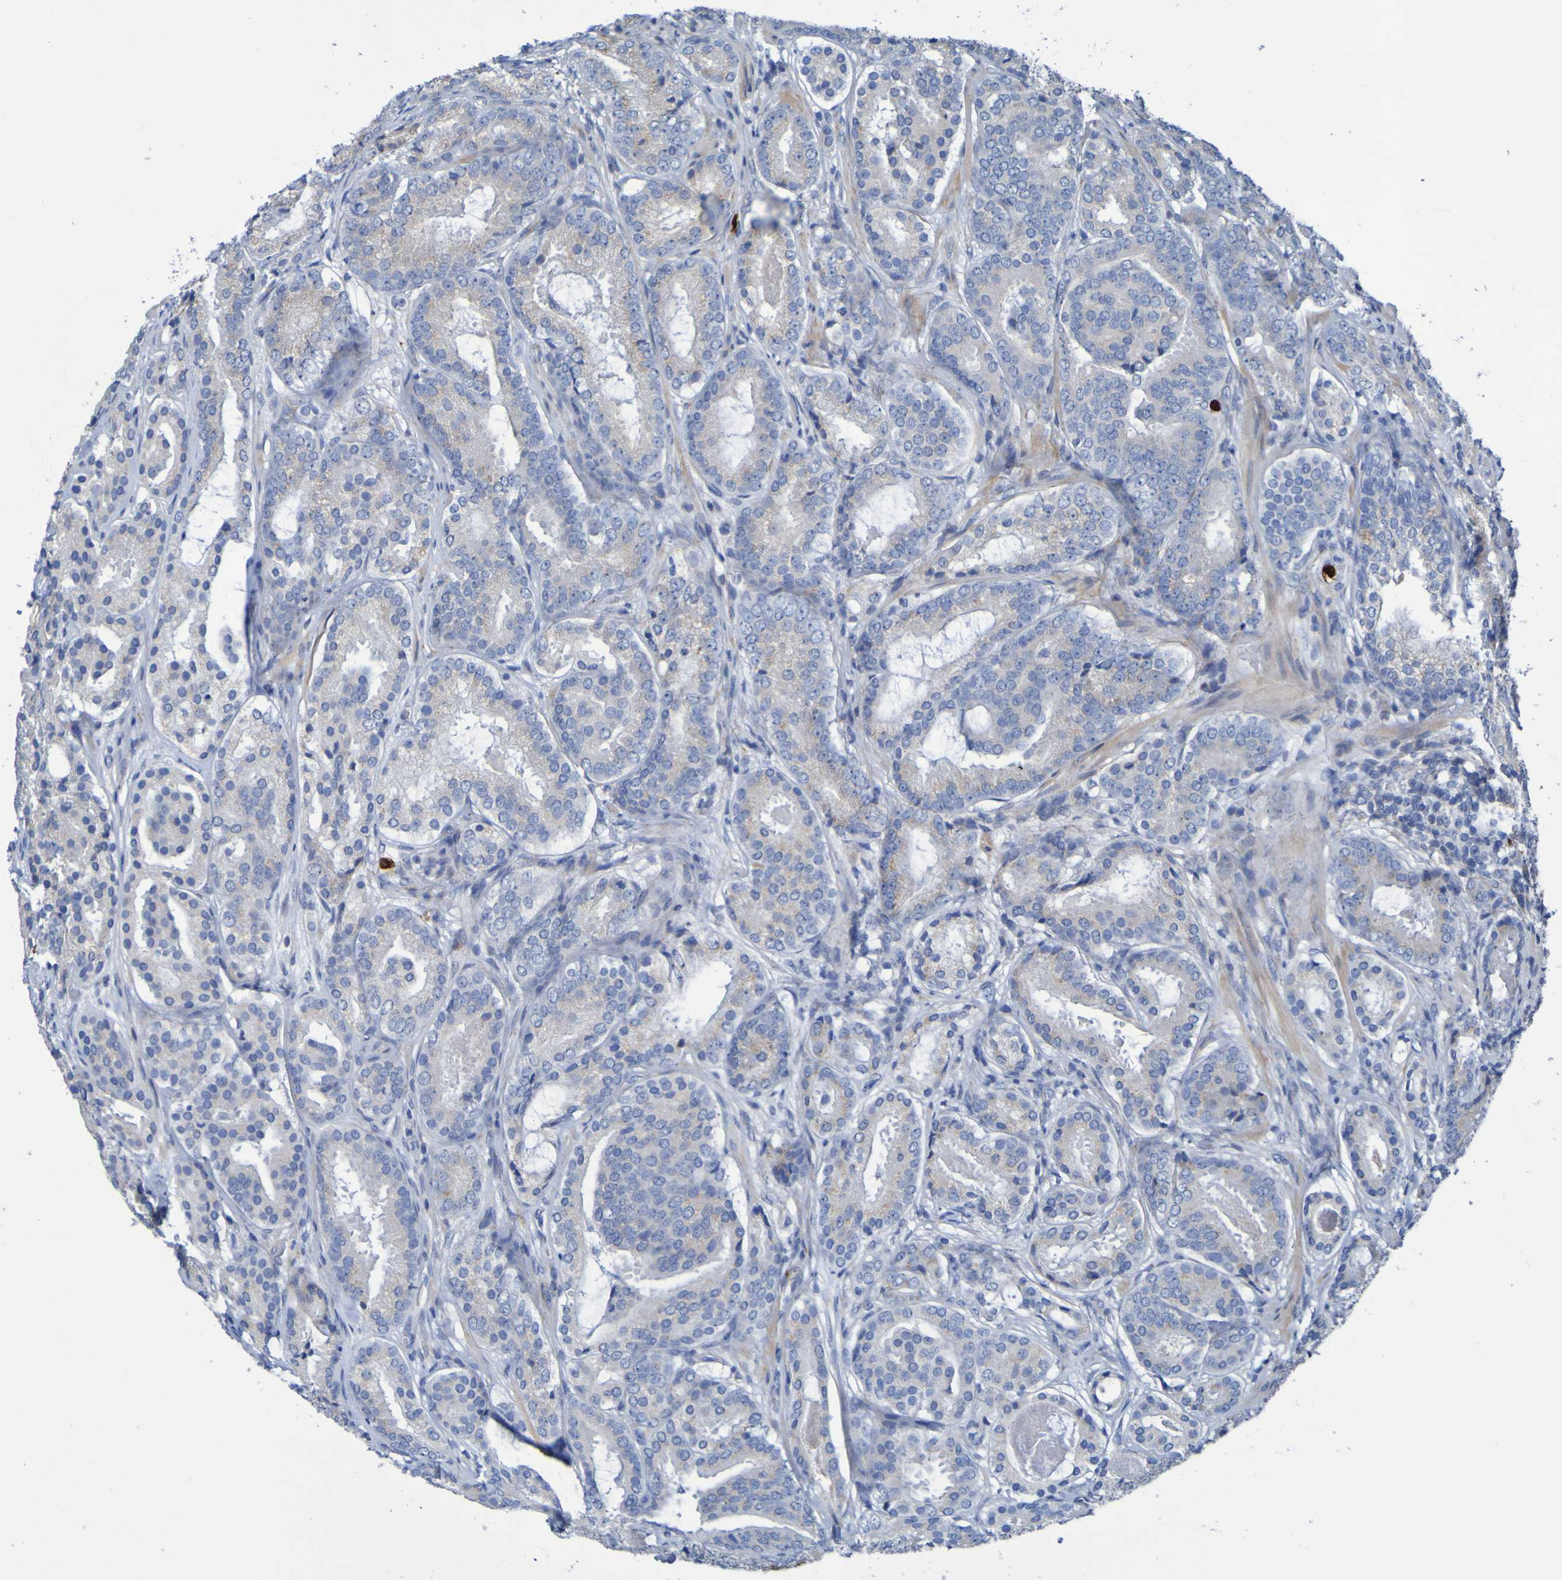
{"staining": {"intensity": "weak", "quantity": "<25%", "location": "cytoplasmic/membranous"}, "tissue": "prostate cancer", "cell_type": "Tumor cells", "image_type": "cancer", "snomed": [{"axis": "morphology", "description": "Adenocarcinoma, Low grade"}, {"axis": "topography", "description": "Prostate"}], "caption": "Immunohistochemical staining of human prostate adenocarcinoma (low-grade) shows no significant expression in tumor cells.", "gene": "C11orf24", "patient": {"sex": "male", "age": 69}}